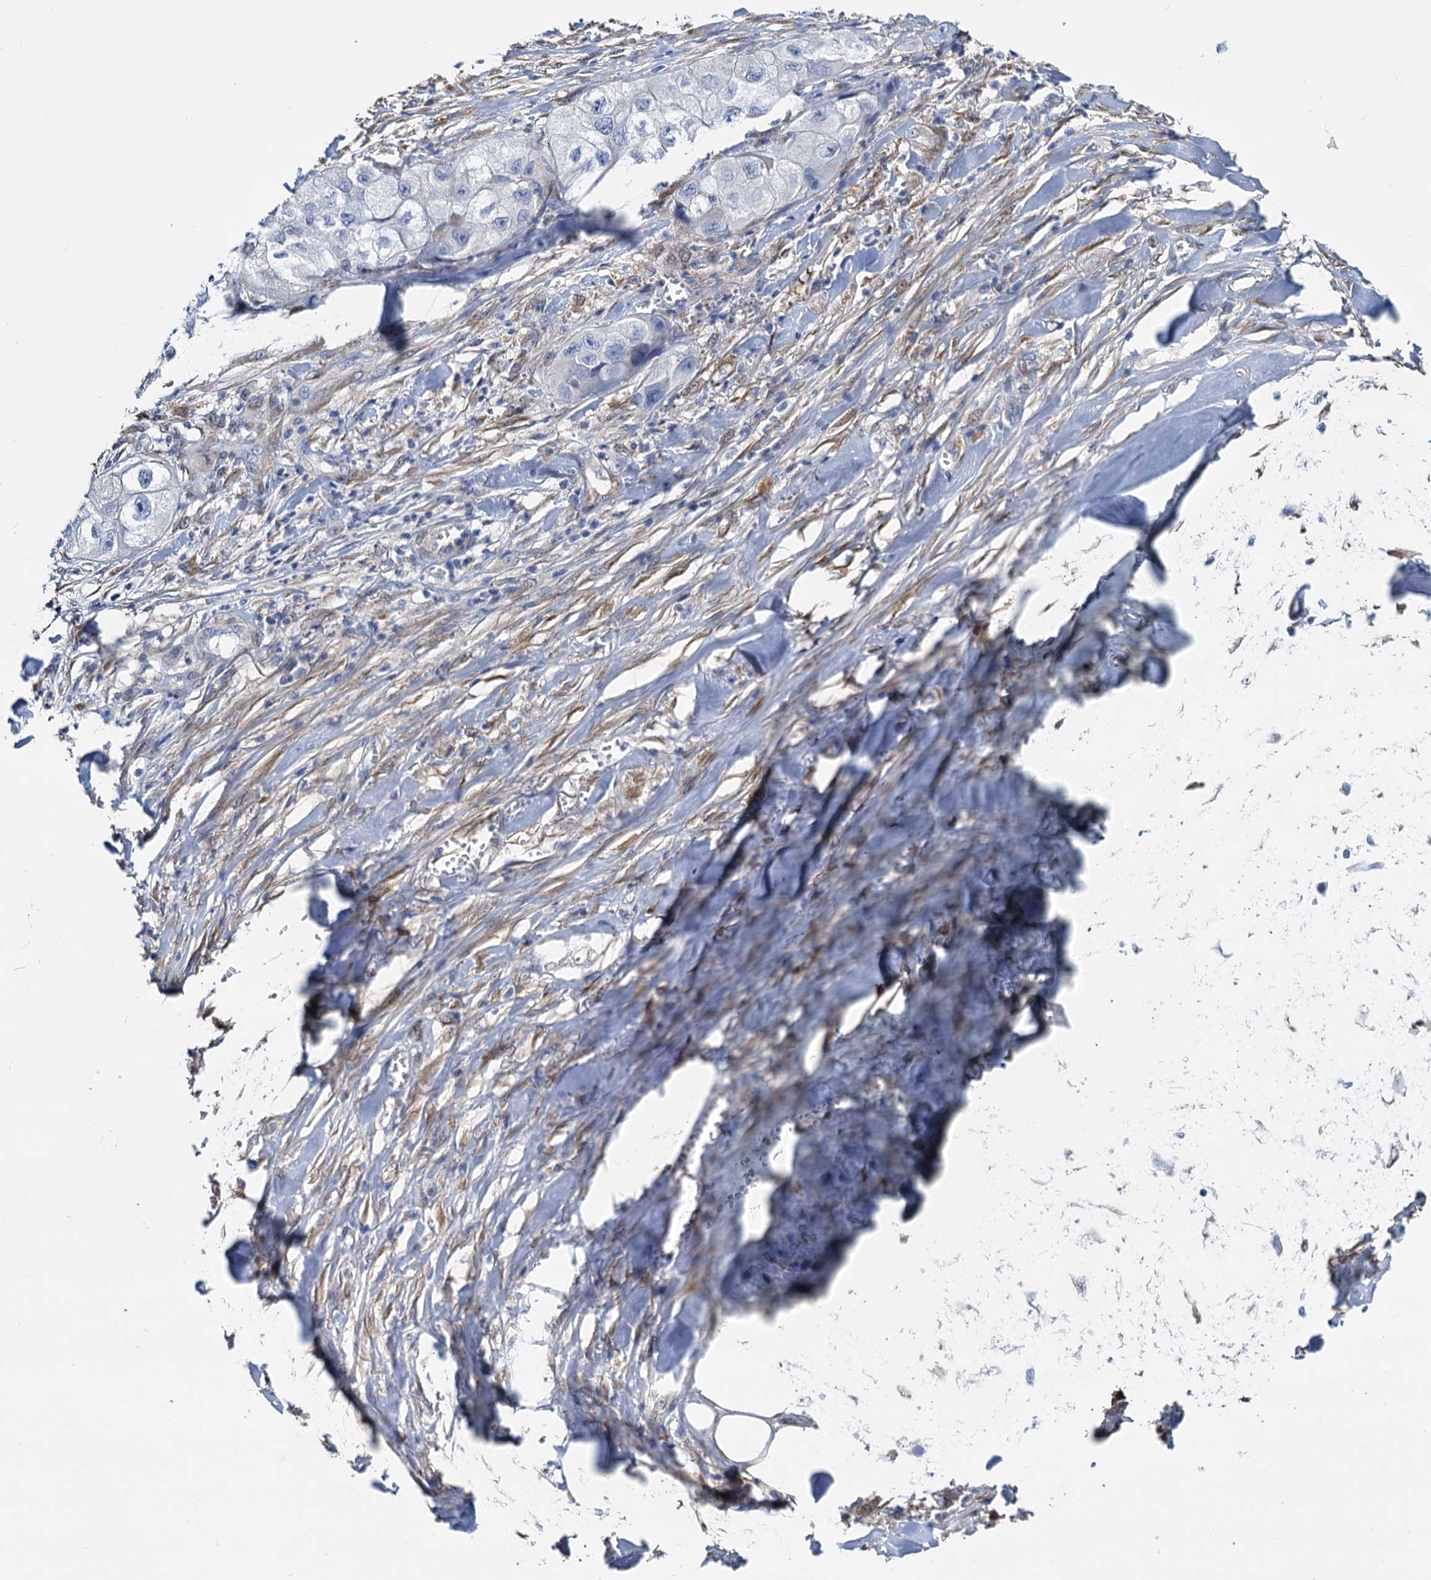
{"staining": {"intensity": "negative", "quantity": "none", "location": "none"}, "tissue": "skin cancer", "cell_type": "Tumor cells", "image_type": "cancer", "snomed": [{"axis": "morphology", "description": "Squamous cell carcinoma, NOS"}, {"axis": "topography", "description": "Skin"}, {"axis": "topography", "description": "Subcutis"}], "caption": "Immunohistochemistry (IHC) histopathology image of neoplastic tissue: human skin cancer (squamous cell carcinoma) stained with DAB reveals no significant protein positivity in tumor cells. (DAB (3,3'-diaminobenzidine) immunohistochemistry visualized using brightfield microscopy, high magnification).", "gene": "GSTM3", "patient": {"sex": "male", "age": 73}}